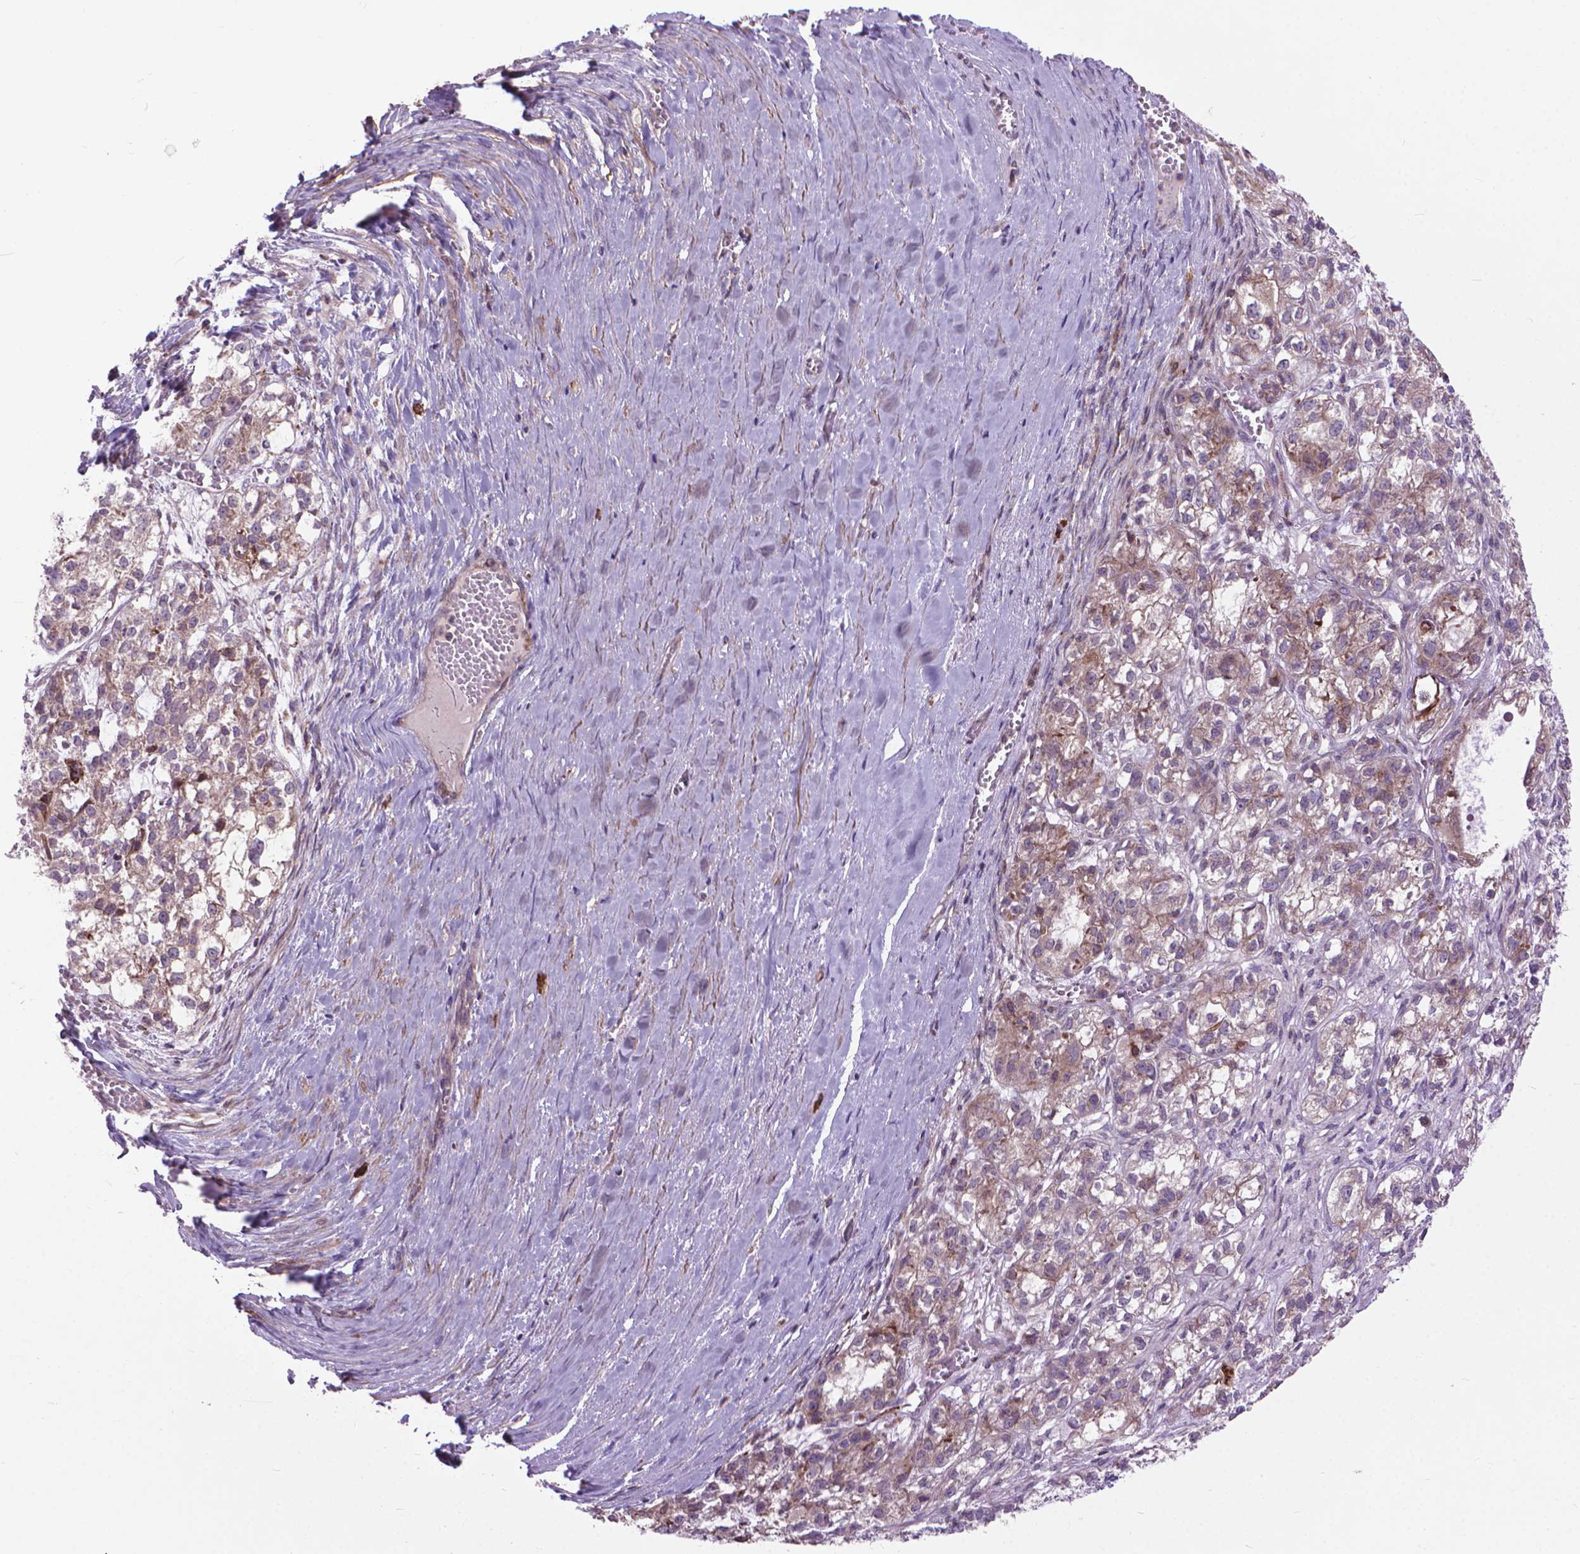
{"staining": {"intensity": "weak", "quantity": "<25%", "location": "cytoplasmic/membranous"}, "tissue": "ovarian cancer", "cell_type": "Tumor cells", "image_type": "cancer", "snomed": [{"axis": "morphology", "description": "Carcinoma, endometroid"}, {"axis": "topography", "description": "Ovary"}], "caption": "Protein analysis of ovarian cancer displays no significant staining in tumor cells.", "gene": "MYH14", "patient": {"sex": "female", "age": 64}}